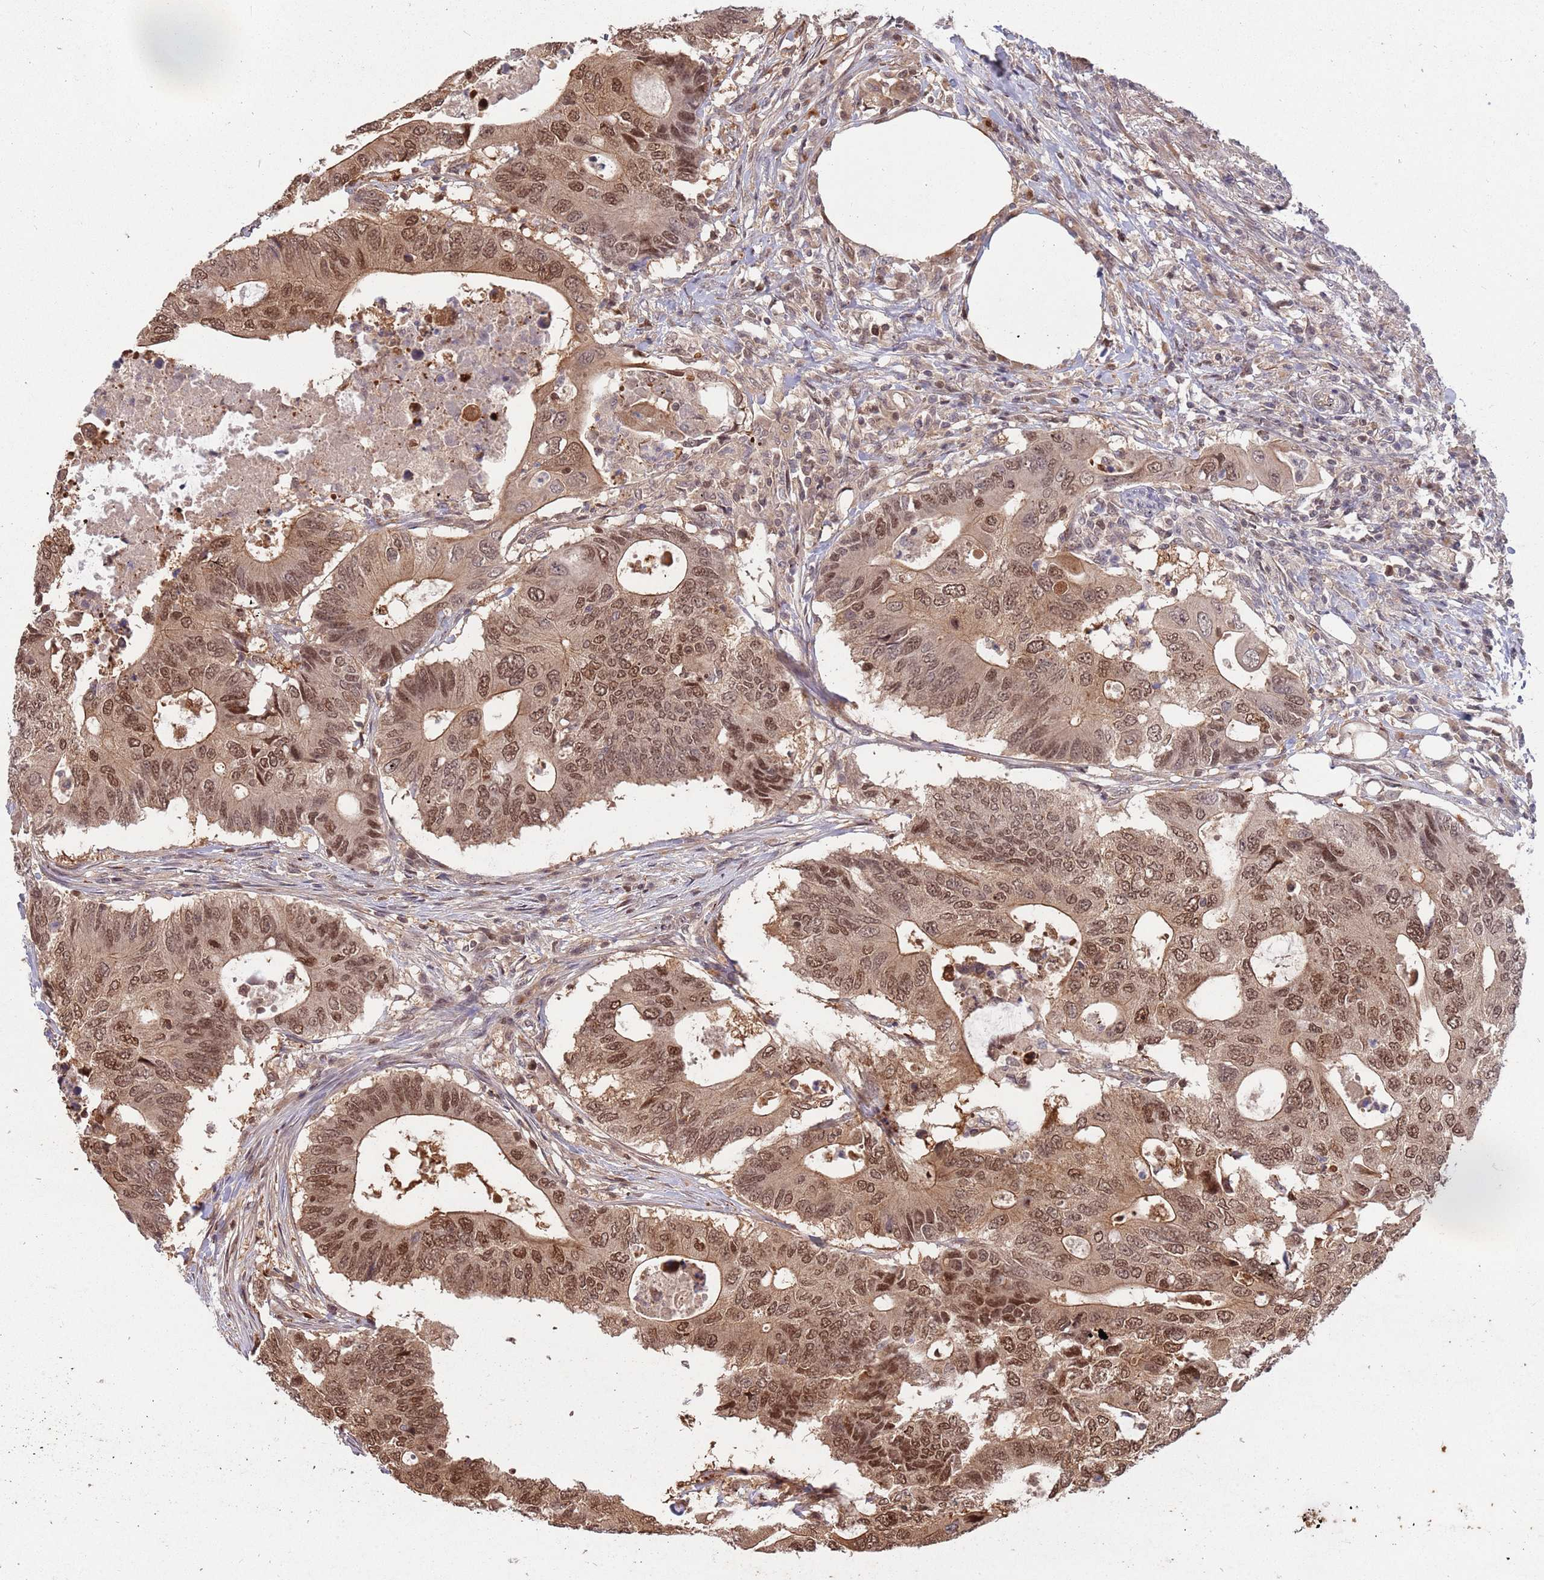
{"staining": {"intensity": "moderate", "quantity": ">75%", "location": "cytoplasmic/membranous,nuclear"}, "tissue": "colorectal cancer", "cell_type": "Tumor cells", "image_type": "cancer", "snomed": [{"axis": "morphology", "description": "Adenocarcinoma, NOS"}, {"axis": "topography", "description": "Colon"}], "caption": "A brown stain labels moderate cytoplasmic/membranous and nuclear positivity of a protein in human colorectal cancer (adenocarcinoma) tumor cells. (Brightfield microscopy of DAB IHC at high magnification).", "gene": "SALL1", "patient": {"sex": "male", "age": 71}}